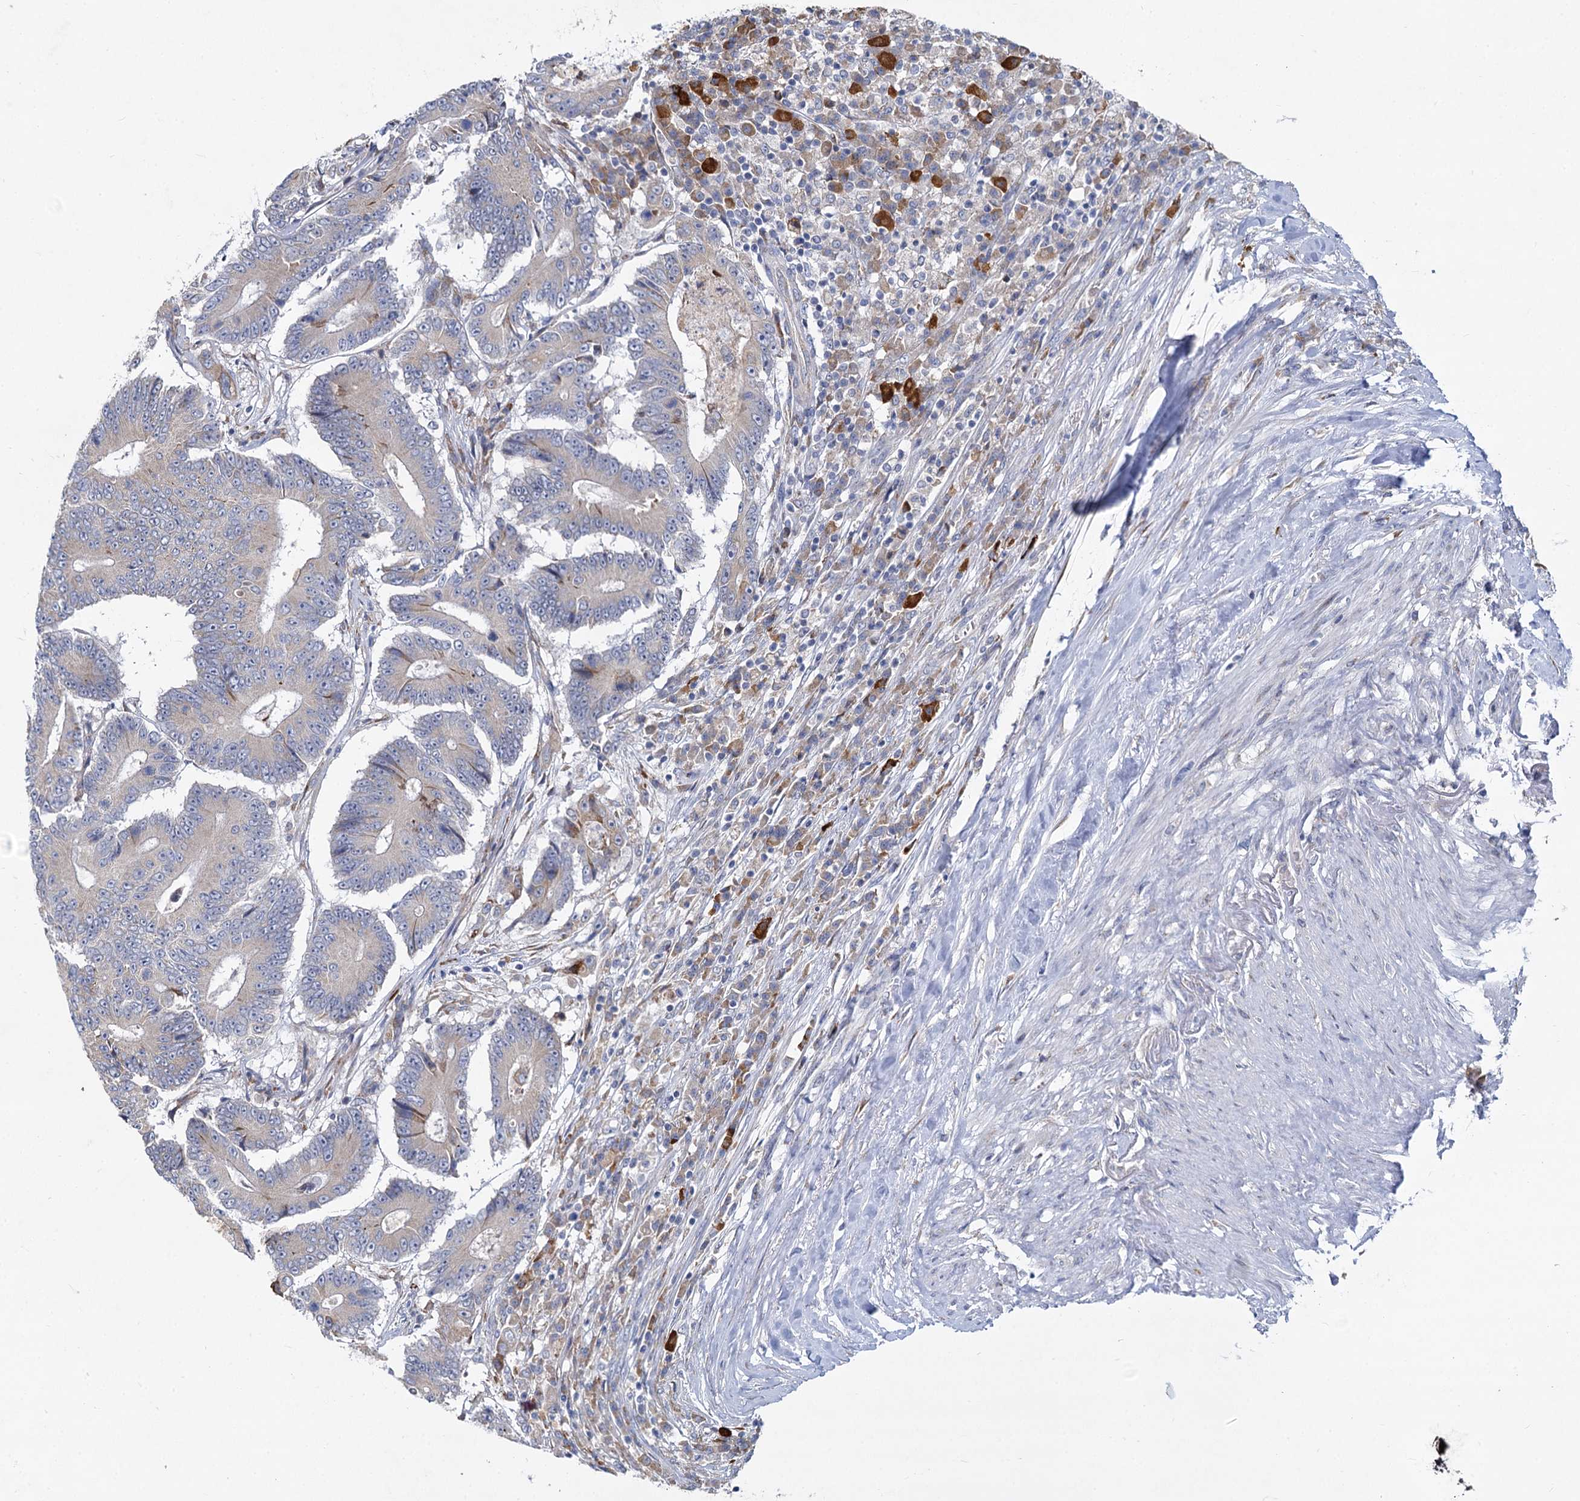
{"staining": {"intensity": "negative", "quantity": "none", "location": "none"}, "tissue": "colorectal cancer", "cell_type": "Tumor cells", "image_type": "cancer", "snomed": [{"axis": "morphology", "description": "Adenocarcinoma, NOS"}, {"axis": "topography", "description": "Colon"}], "caption": "IHC micrograph of neoplastic tissue: colorectal cancer stained with DAB (3,3'-diaminobenzidine) displays no significant protein expression in tumor cells. The staining was performed using DAB to visualize the protein expression in brown, while the nuclei were stained in blue with hematoxylin (Magnification: 20x).", "gene": "PRSS35", "patient": {"sex": "male", "age": 83}}